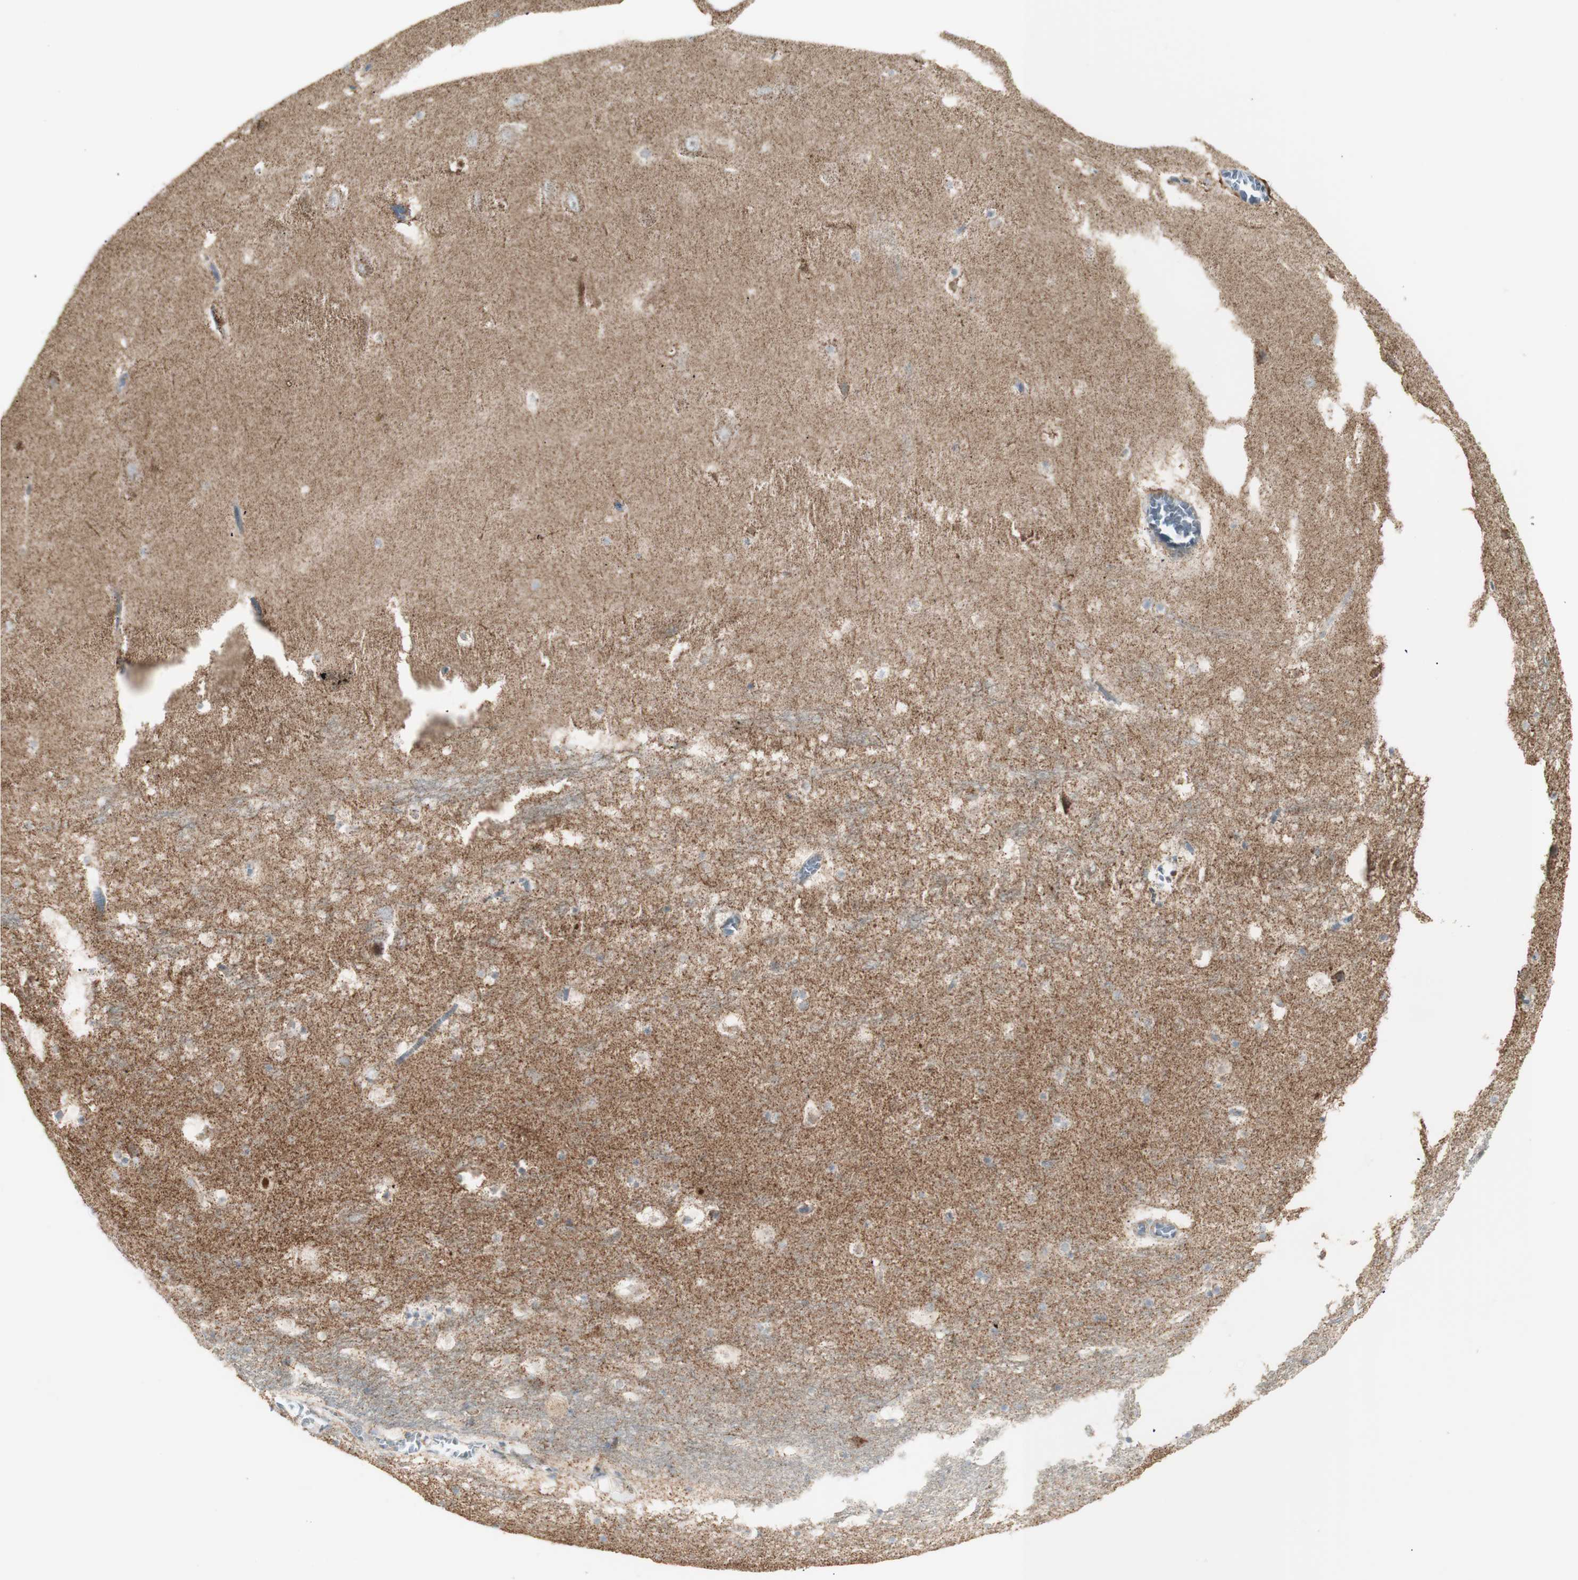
{"staining": {"intensity": "moderate", "quantity": "25%-75%", "location": "cytoplasmic/membranous"}, "tissue": "hippocampus", "cell_type": "Glial cells", "image_type": "normal", "snomed": [{"axis": "morphology", "description": "Normal tissue, NOS"}, {"axis": "topography", "description": "Hippocampus"}], "caption": "Brown immunohistochemical staining in benign hippocampus displays moderate cytoplasmic/membranous positivity in about 25%-75% of glial cells.", "gene": "LETM1", "patient": {"sex": "male", "age": 45}}